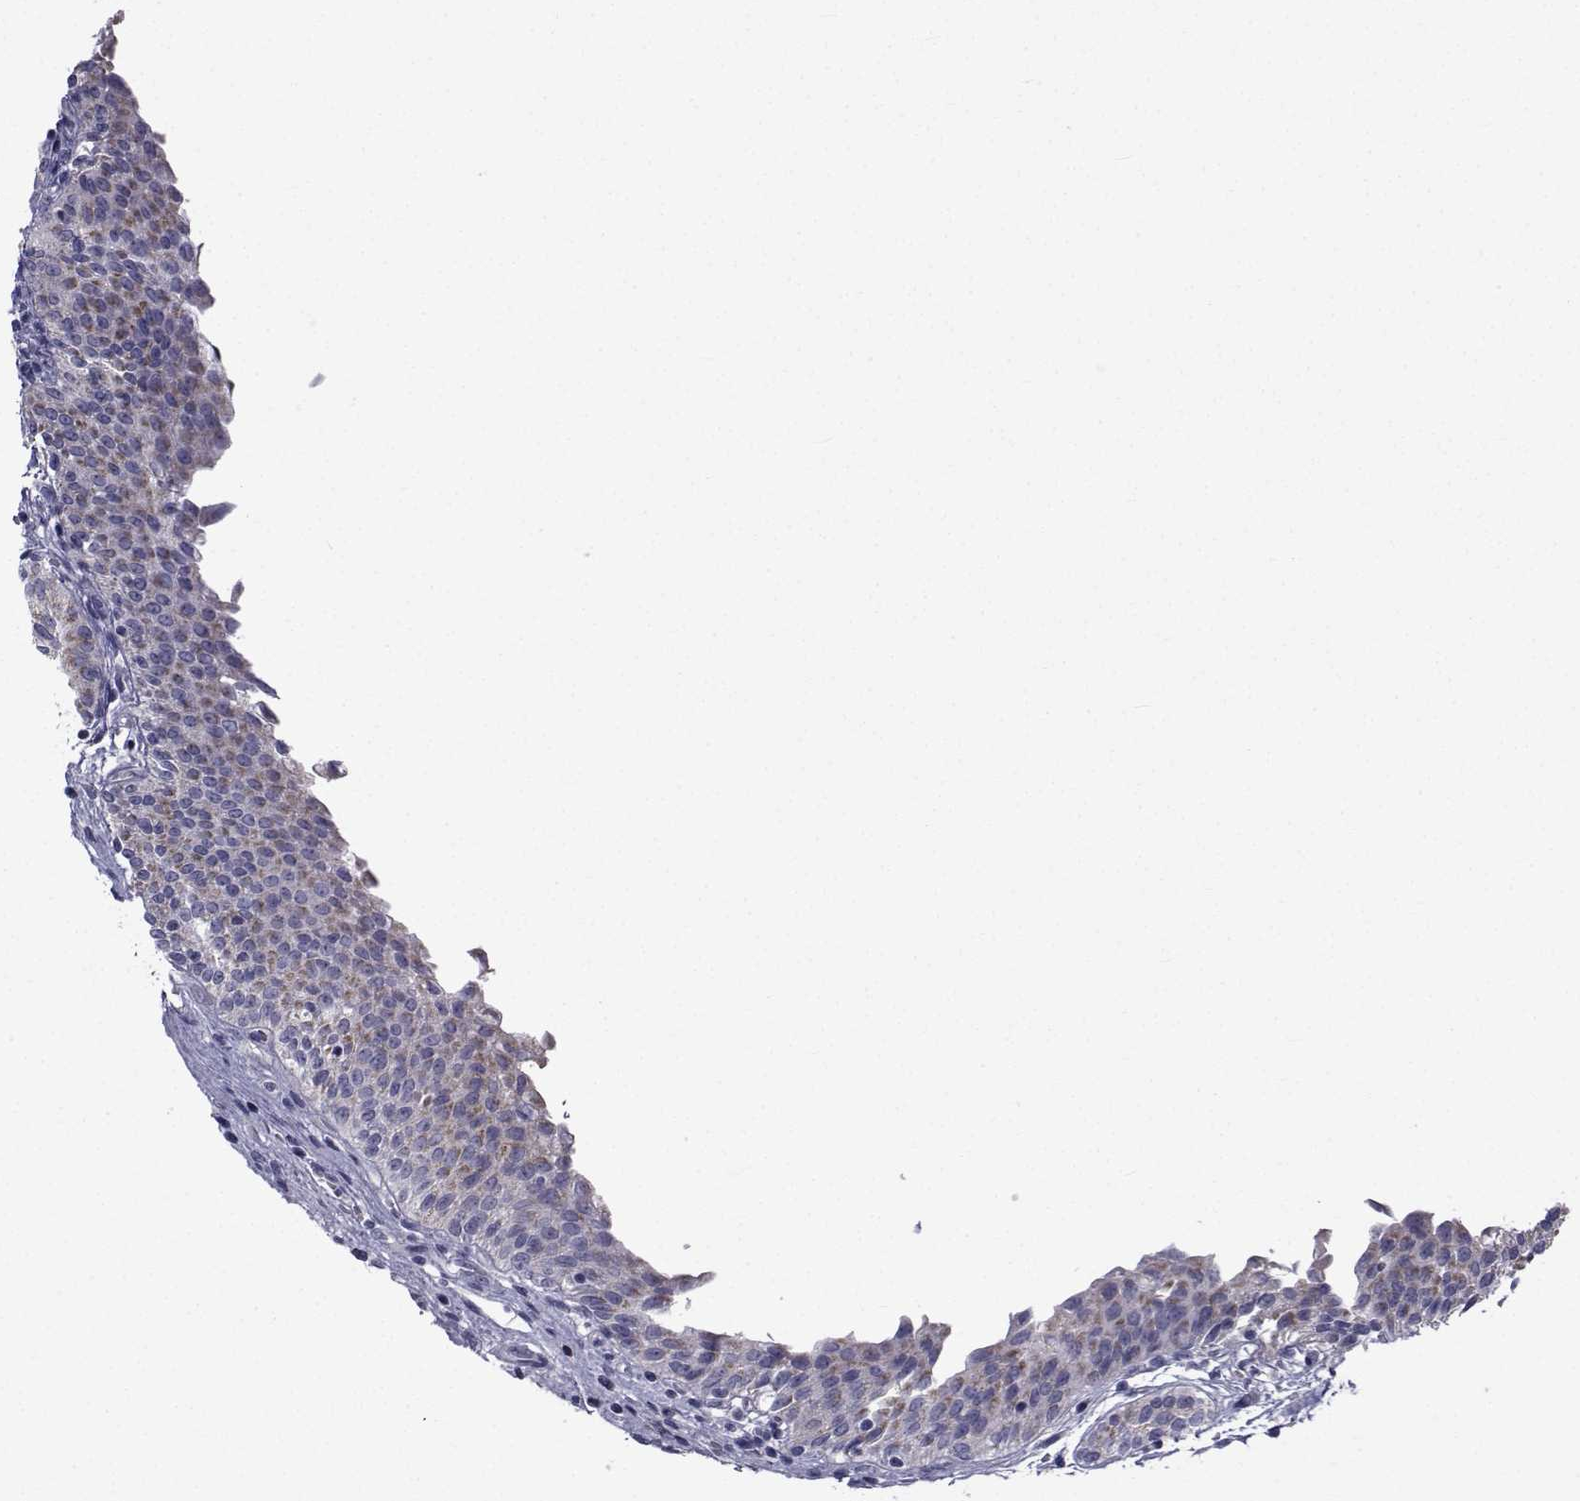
{"staining": {"intensity": "weak", "quantity": "<25%", "location": "cytoplasmic/membranous"}, "tissue": "urinary bladder", "cell_type": "Urothelial cells", "image_type": "normal", "snomed": [{"axis": "morphology", "description": "Normal tissue, NOS"}, {"axis": "topography", "description": "Urinary bladder"}], "caption": "The micrograph reveals no significant positivity in urothelial cells of urinary bladder. The staining was performed using DAB (3,3'-diaminobenzidine) to visualize the protein expression in brown, while the nuclei were stained in blue with hematoxylin (Magnification: 20x).", "gene": "FDXR", "patient": {"sex": "male", "age": 68}}